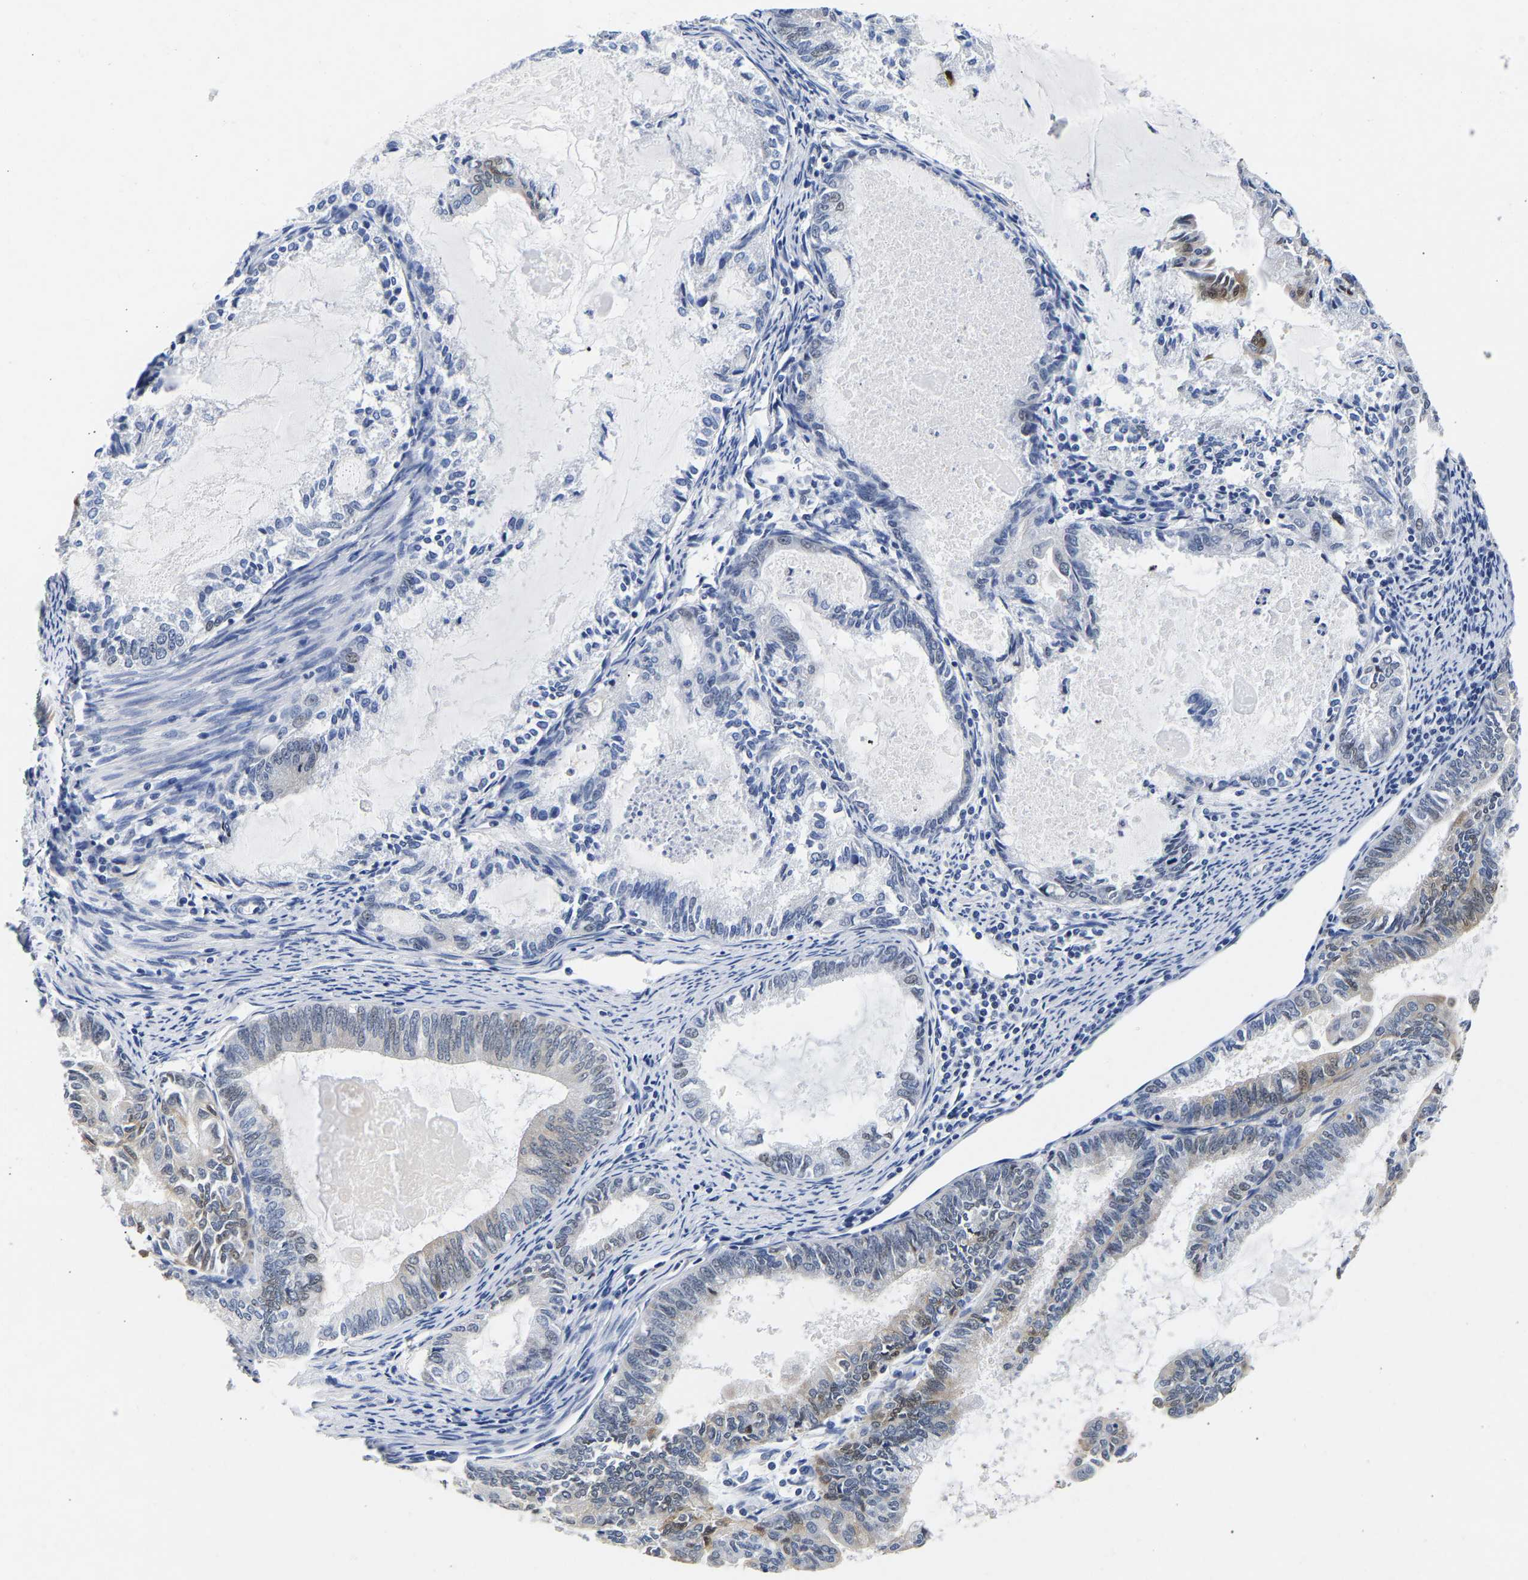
{"staining": {"intensity": "negative", "quantity": "none", "location": "none"}, "tissue": "endometrial cancer", "cell_type": "Tumor cells", "image_type": "cancer", "snomed": [{"axis": "morphology", "description": "Adenocarcinoma, NOS"}, {"axis": "topography", "description": "Endometrium"}], "caption": "An image of endometrial cancer (adenocarcinoma) stained for a protein reveals no brown staining in tumor cells. Nuclei are stained in blue.", "gene": "CCDC6", "patient": {"sex": "female", "age": 86}}